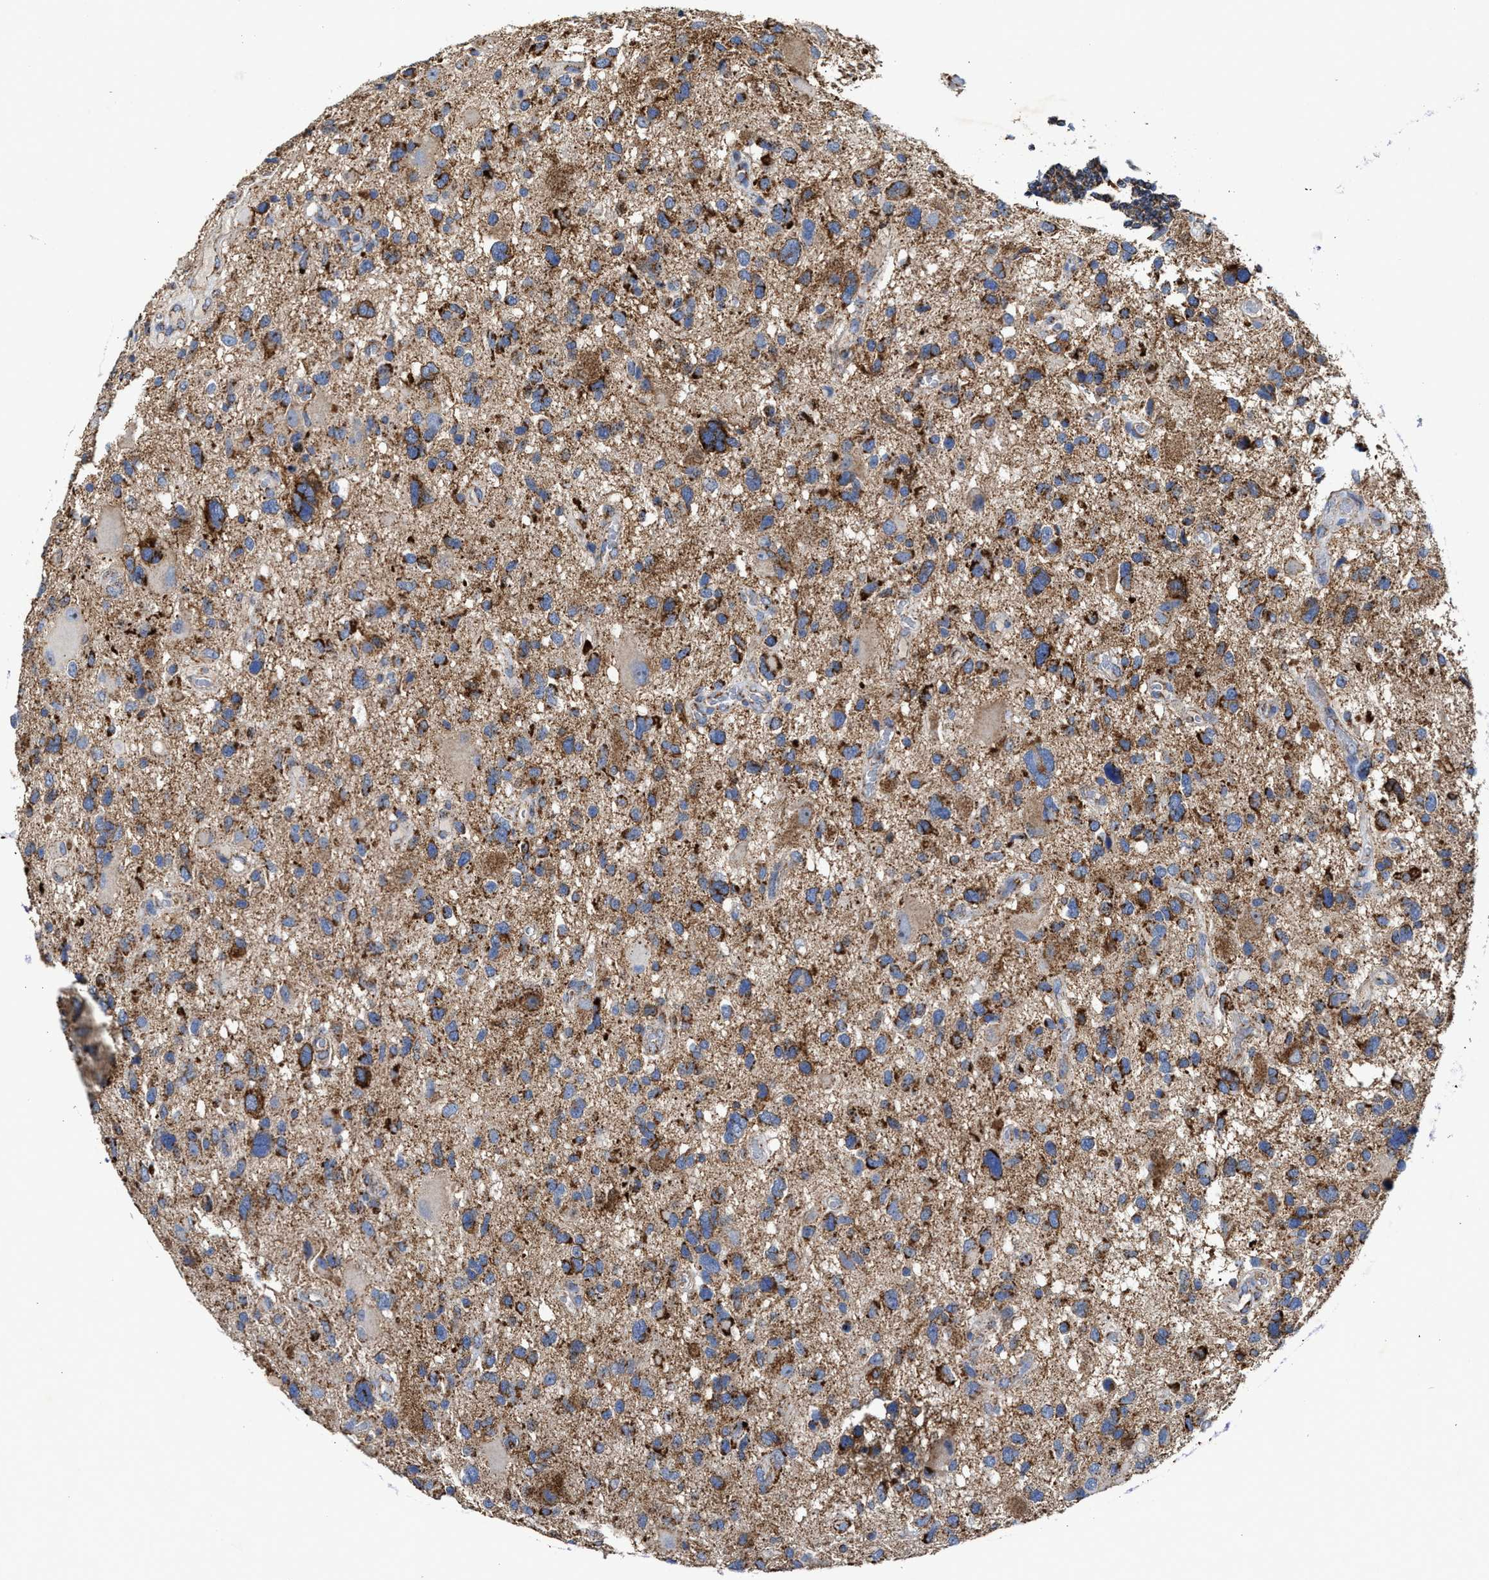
{"staining": {"intensity": "moderate", "quantity": ">75%", "location": "cytoplasmic/membranous"}, "tissue": "glioma", "cell_type": "Tumor cells", "image_type": "cancer", "snomed": [{"axis": "morphology", "description": "Glioma, malignant, High grade"}, {"axis": "topography", "description": "Brain"}], "caption": "Moderate cytoplasmic/membranous expression is appreciated in approximately >75% of tumor cells in glioma.", "gene": "MECR", "patient": {"sex": "male", "age": 33}}